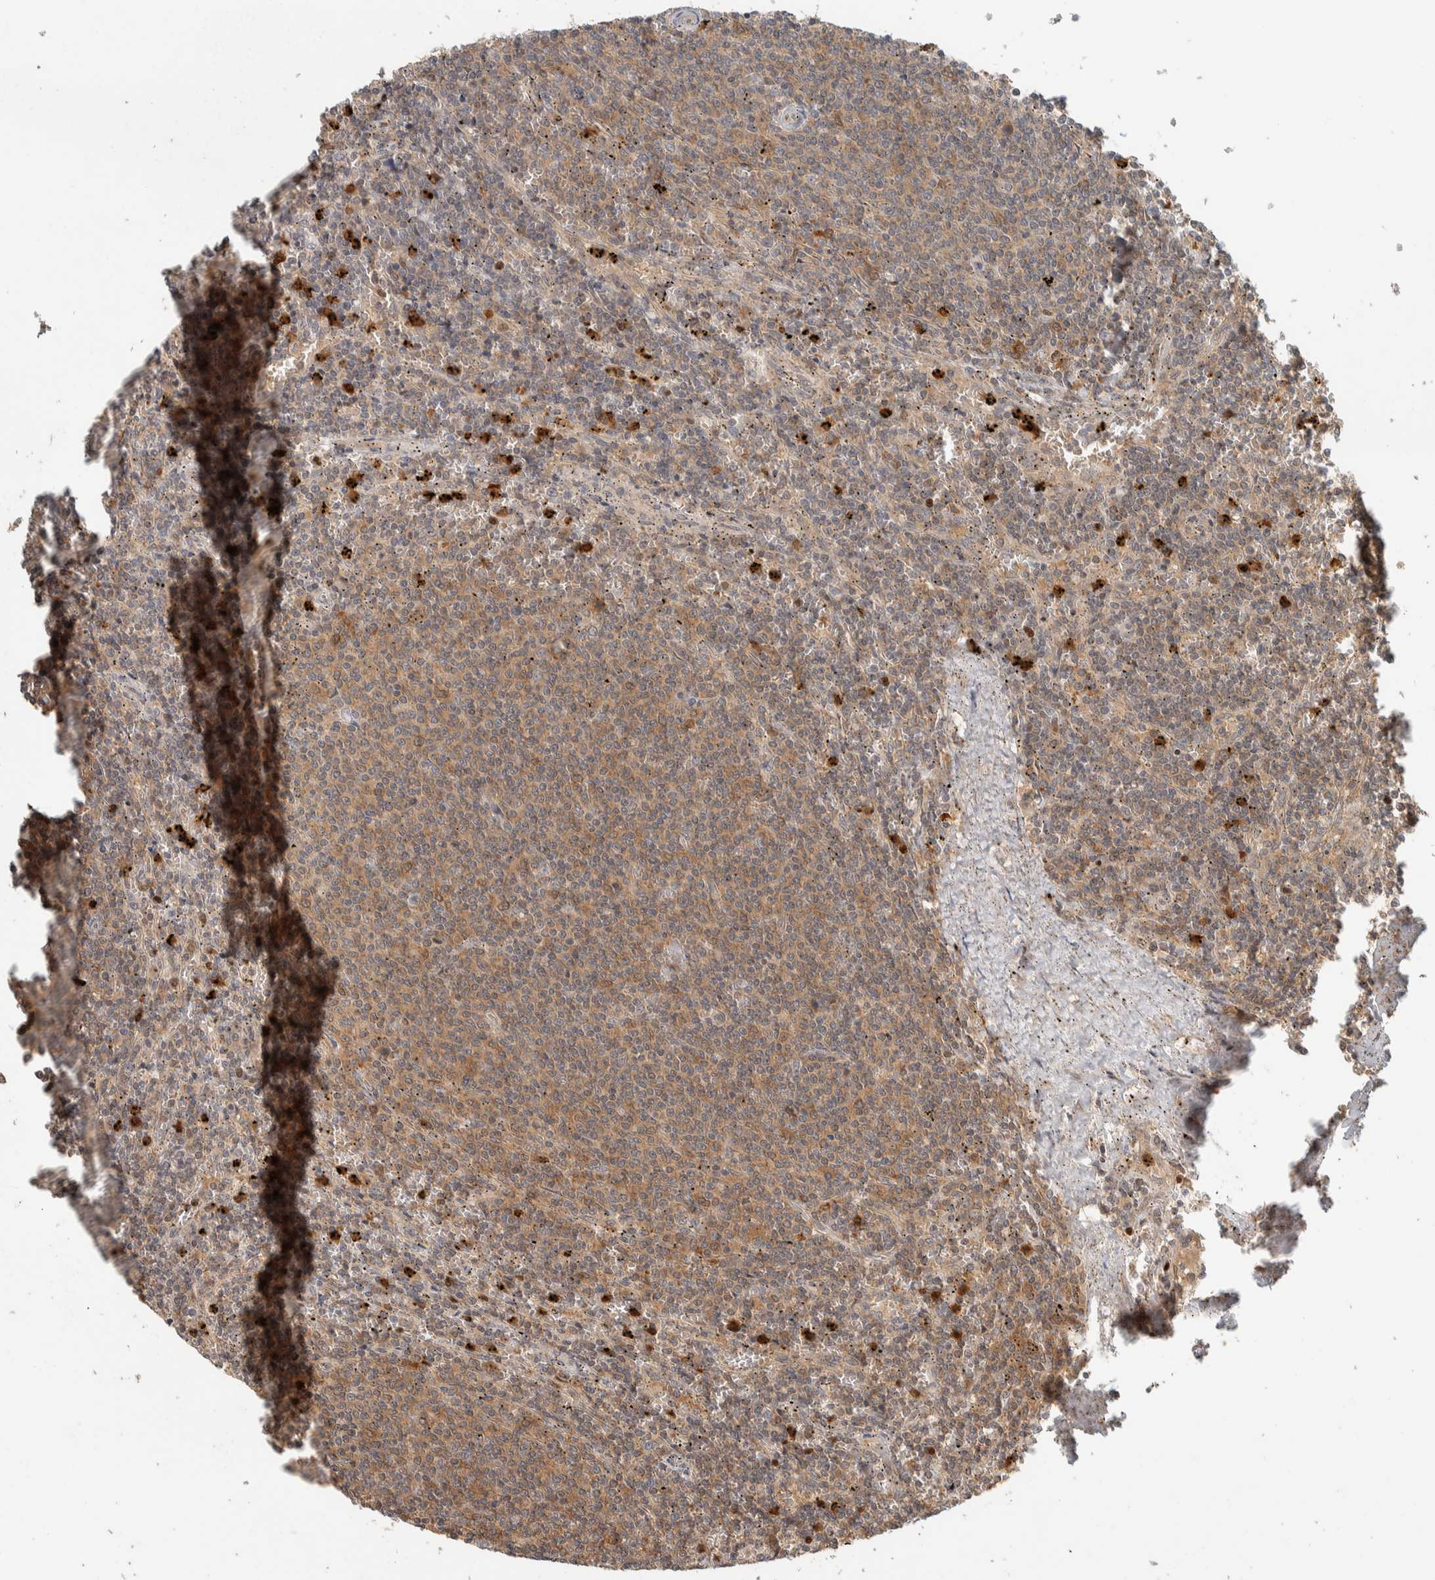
{"staining": {"intensity": "moderate", "quantity": "25%-75%", "location": "cytoplasmic/membranous"}, "tissue": "lymphoma", "cell_type": "Tumor cells", "image_type": "cancer", "snomed": [{"axis": "morphology", "description": "Malignant lymphoma, non-Hodgkin's type, Low grade"}, {"axis": "topography", "description": "Spleen"}], "caption": "Immunohistochemistry (IHC) of human lymphoma exhibits medium levels of moderate cytoplasmic/membranous expression in approximately 25%-75% of tumor cells.", "gene": "ADSS2", "patient": {"sex": "female", "age": 50}}